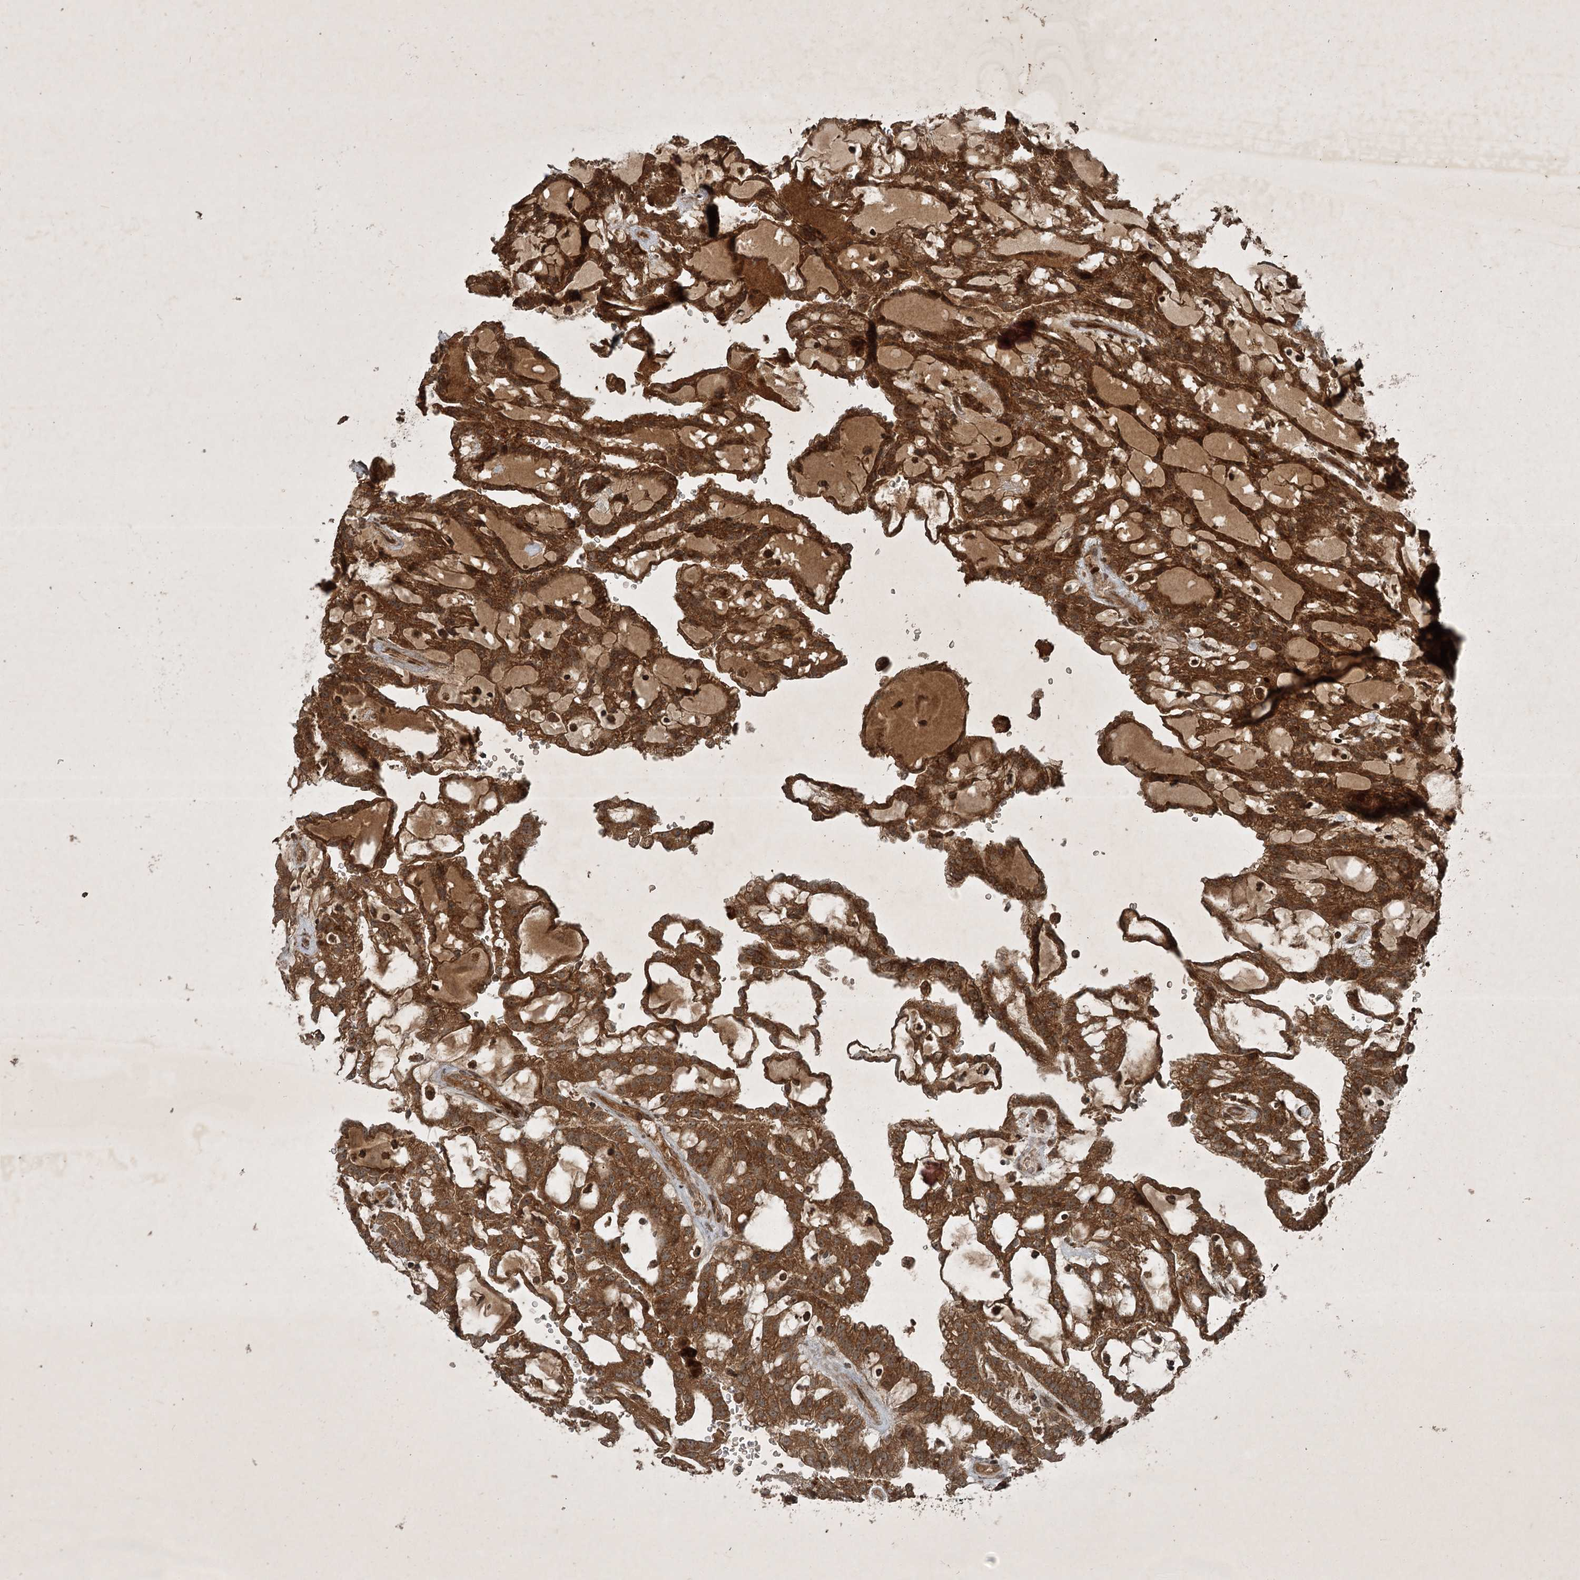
{"staining": {"intensity": "strong", "quantity": ">75%", "location": "cytoplasmic/membranous"}, "tissue": "renal cancer", "cell_type": "Tumor cells", "image_type": "cancer", "snomed": [{"axis": "morphology", "description": "Adenocarcinoma, NOS"}, {"axis": "topography", "description": "Kidney"}], "caption": "Immunohistochemistry (DAB) staining of human adenocarcinoma (renal) reveals strong cytoplasmic/membranous protein staining in about >75% of tumor cells.", "gene": "UNC93A", "patient": {"sex": "male", "age": 63}}